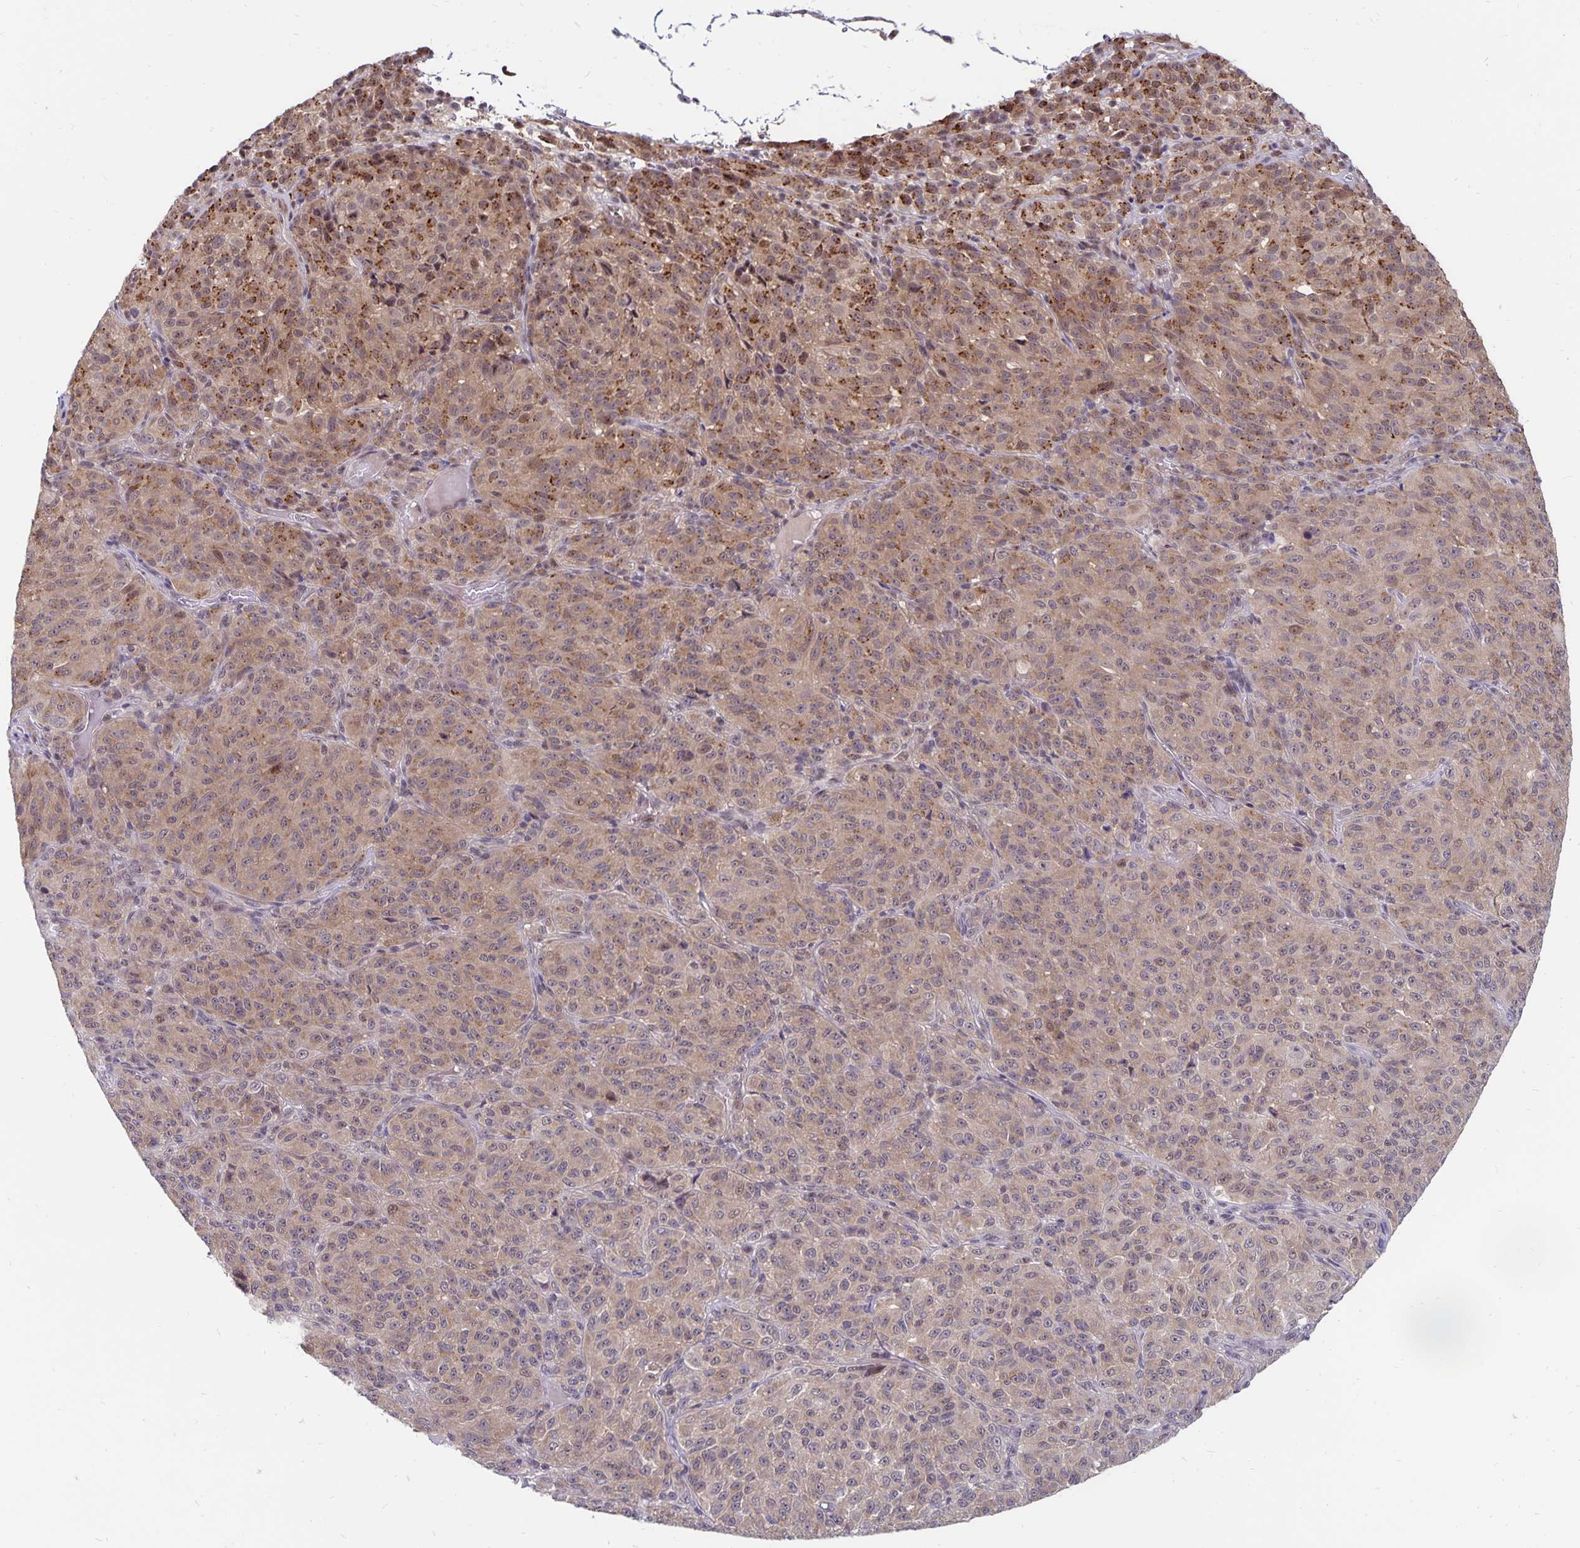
{"staining": {"intensity": "weak", "quantity": ">75%", "location": "cytoplasmic/membranous"}, "tissue": "melanoma", "cell_type": "Tumor cells", "image_type": "cancer", "snomed": [{"axis": "morphology", "description": "Malignant melanoma, Metastatic site"}, {"axis": "topography", "description": "Brain"}], "caption": "Human melanoma stained for a protein (brown) reveals weak cytoplasmic/membranous positive positivity in about >75% of tumor cells.", "gene": "EXOC6B", "patient": {"sex": "female", "age": 56}}